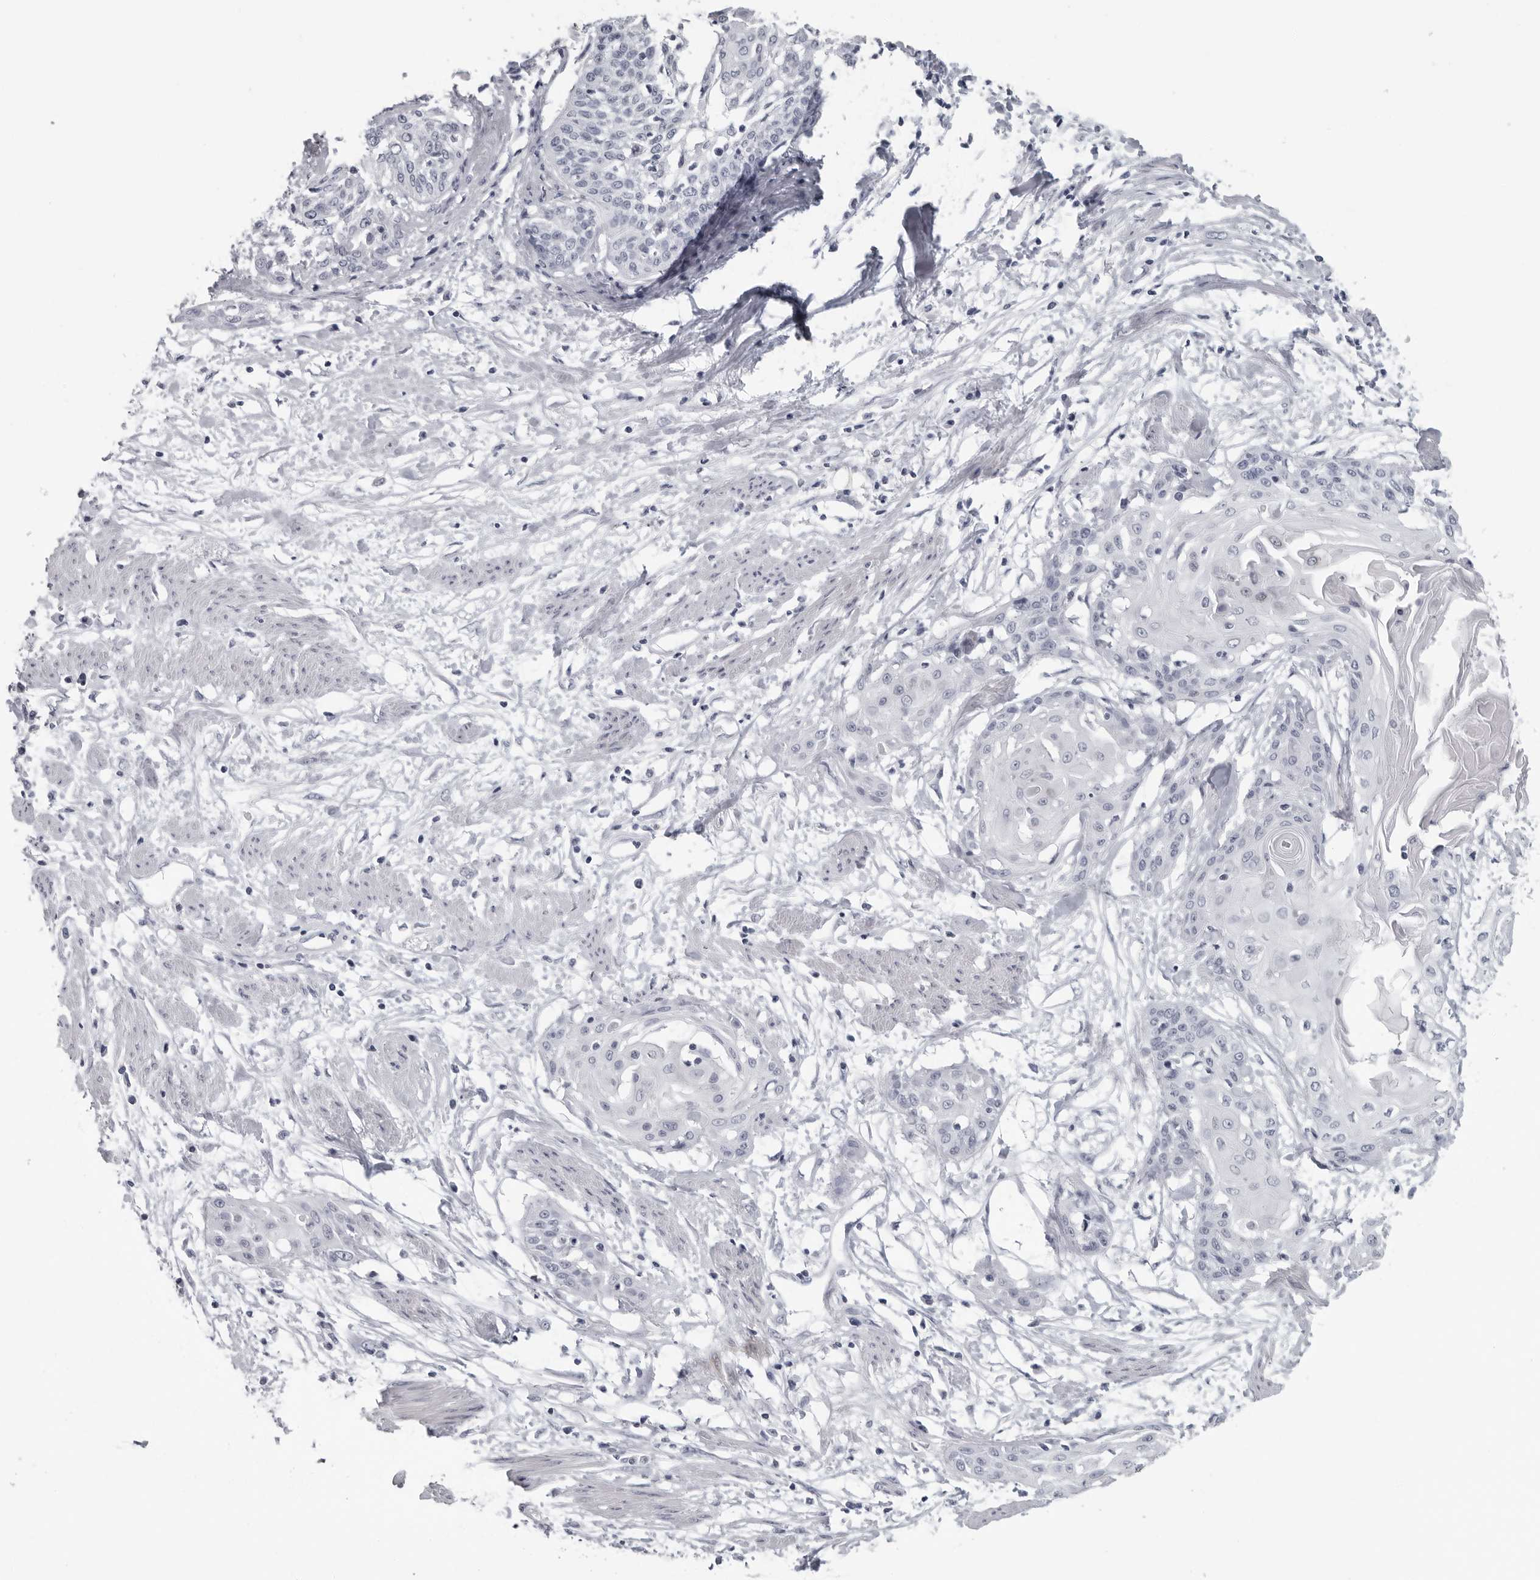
{"staining": {"intensity": "negative", "quantity": "none", "location": "none"}, "tissue": "cervical cancer", "cell_type": "Tumor cells", "image_type": "cancer", "snomed": [{"axis": "morphology", "description": "Squamous cell carcinoma, NOS"}, {"axis": "topography", "description": "Cervix"}], "caption": "Tumor cells are negative for brown protein staining in squamous cell carcinoma (cervical). The staining was performed using DAB to visualize the protein expression in brown, while the nuclei were stained in blue with hematoxylin (Magnification: 20x).", "gene": "OPLAH", "patient": {"sex": "female", "age": 57}}